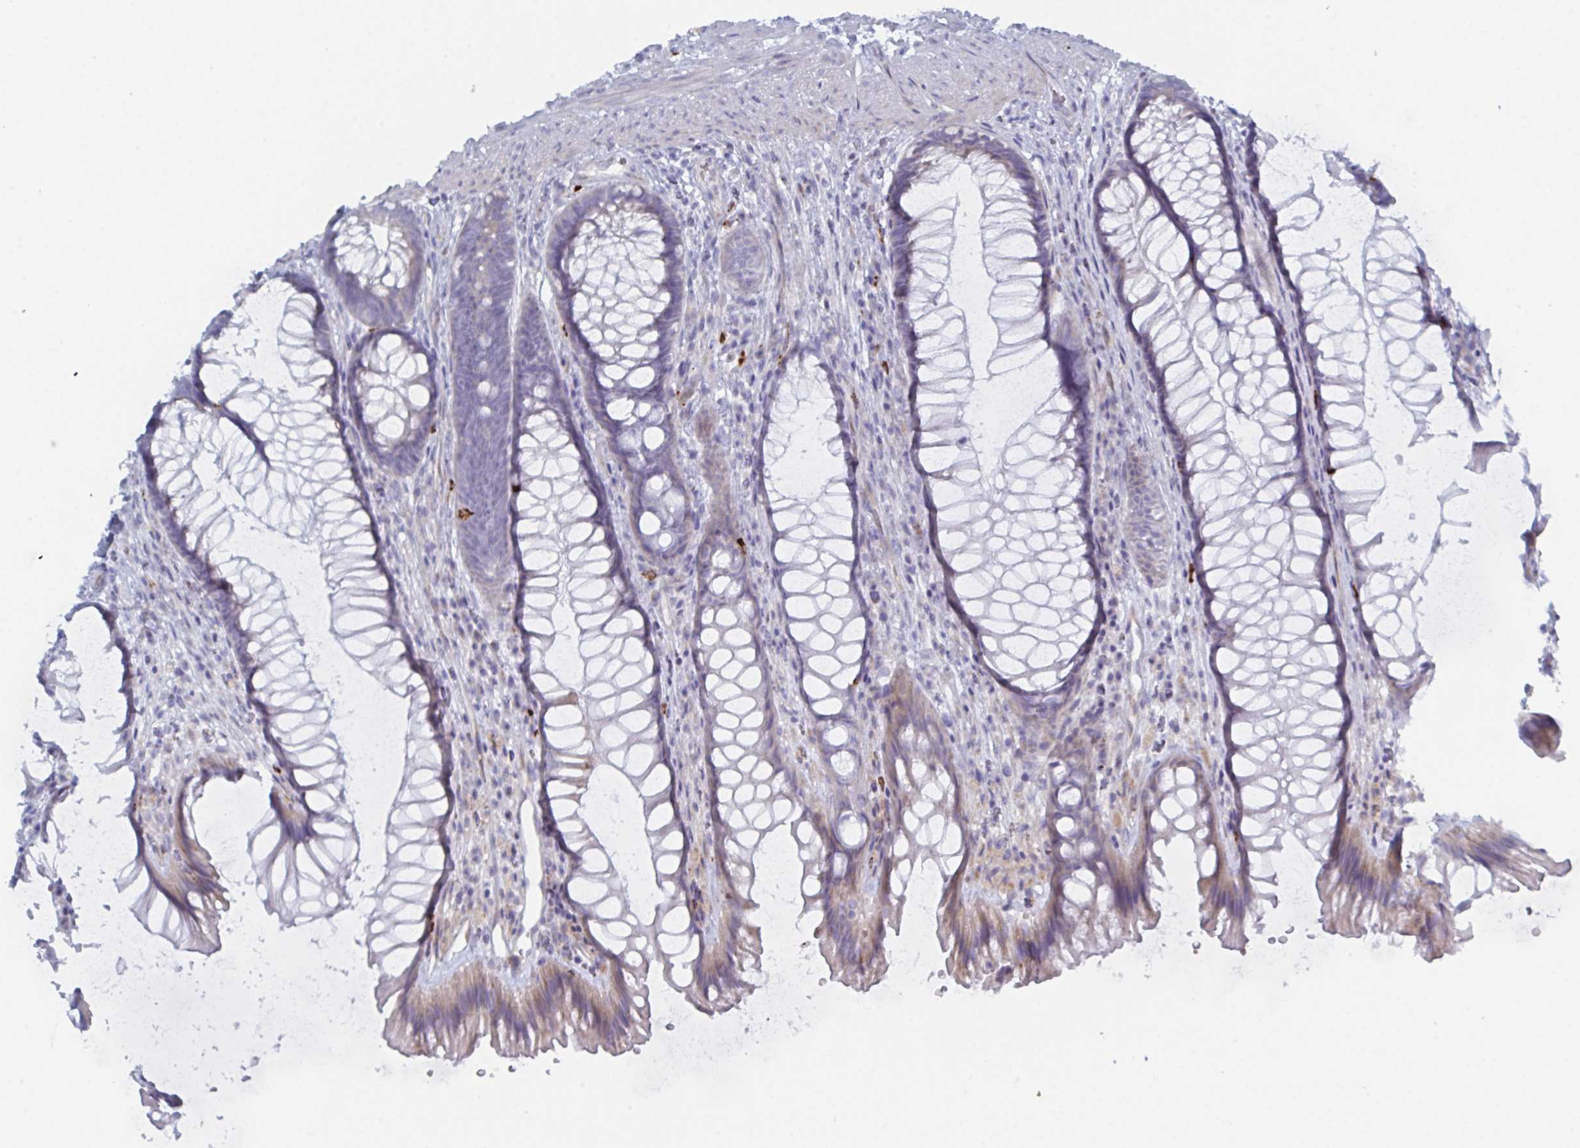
{"staining": {"intensity": "weak", "quantity": "<25%", "location": "cytoplasmic/membranous"}, "tissue": "rectum", "cell_type": "Glandular cells", "image_type": "normal", "snomed": [{"axis": "morphology", "description": "Normal tissue, NOS"}, {"axis": "topography", "description": "Rectum"}], "caption": "Glandular cells are negative for protein expression in benign human rectum. (Immunohistochemistry, brightfield microscopy, high magnification).", "gene": "ZNF684", "patient": {"sex": "male", "age": 53}}